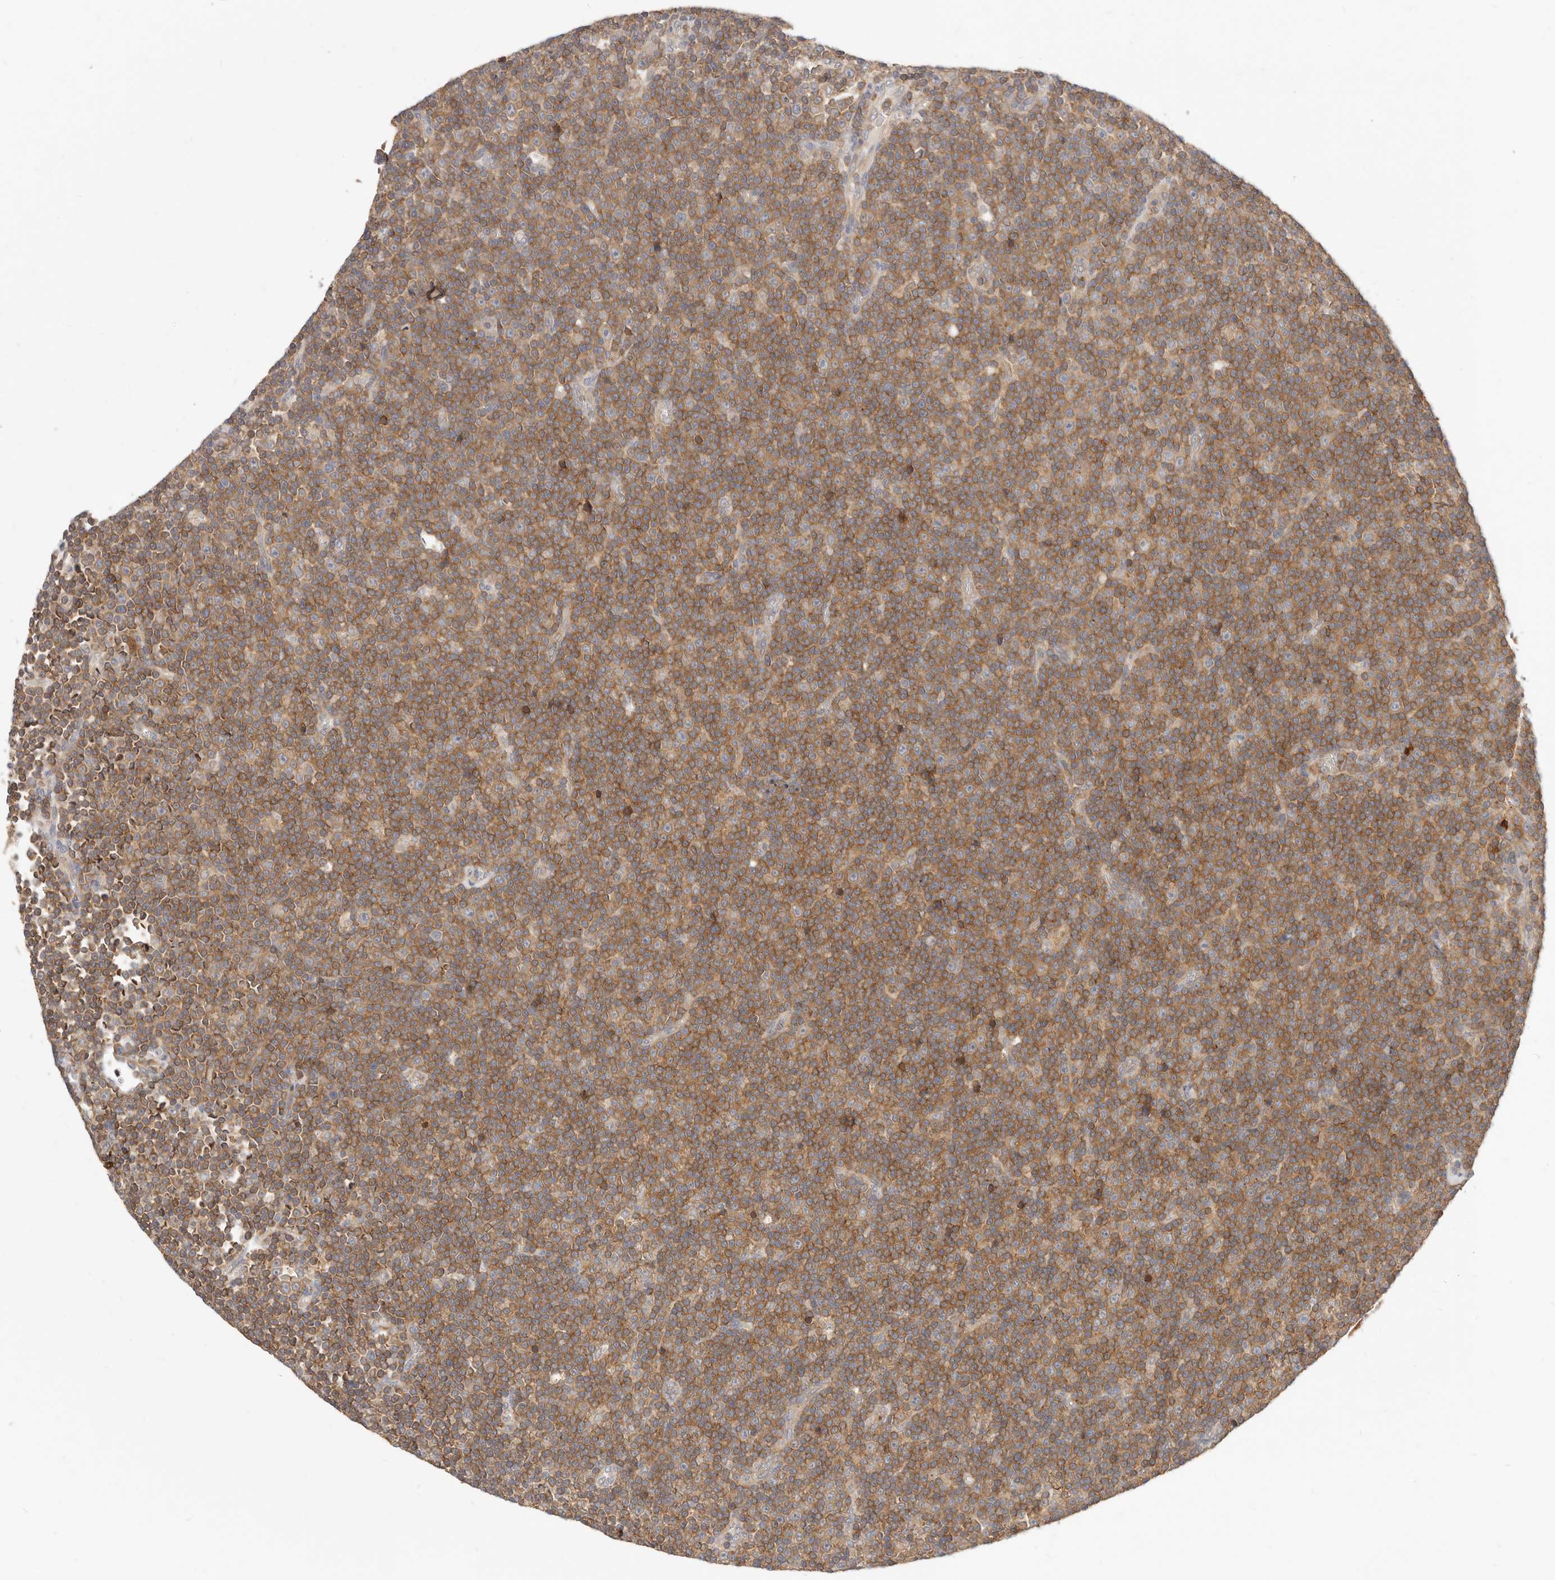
{"staining": {"intensity": "moderate", "quantity": ">75%", "location": "cytoplasmic/membranous"}, "tissue": "lymphoma", "cell_type": "Tumor cells", "image_type": "cancer", "snomed": [{"axis": "morphology", "description": "Malignant lymphoma, non-Hodgkin's type, Low grade"}, {"axis": "topography", "description": "Lymph node"}], "caption": "IHC histopathology image of neoplastic tissue: low-grade malignant lymphoma, non-Hodgkin's type stained using immunohistochemistry displays medium levels of moderate protein expression localized specifically in the cytoplasmic/membranous of tumor cells, appearing as a cytoplasmic/membranous brown color.", "gene": "DTNBP1", "patient": {"sex": "female", "age": 67}}